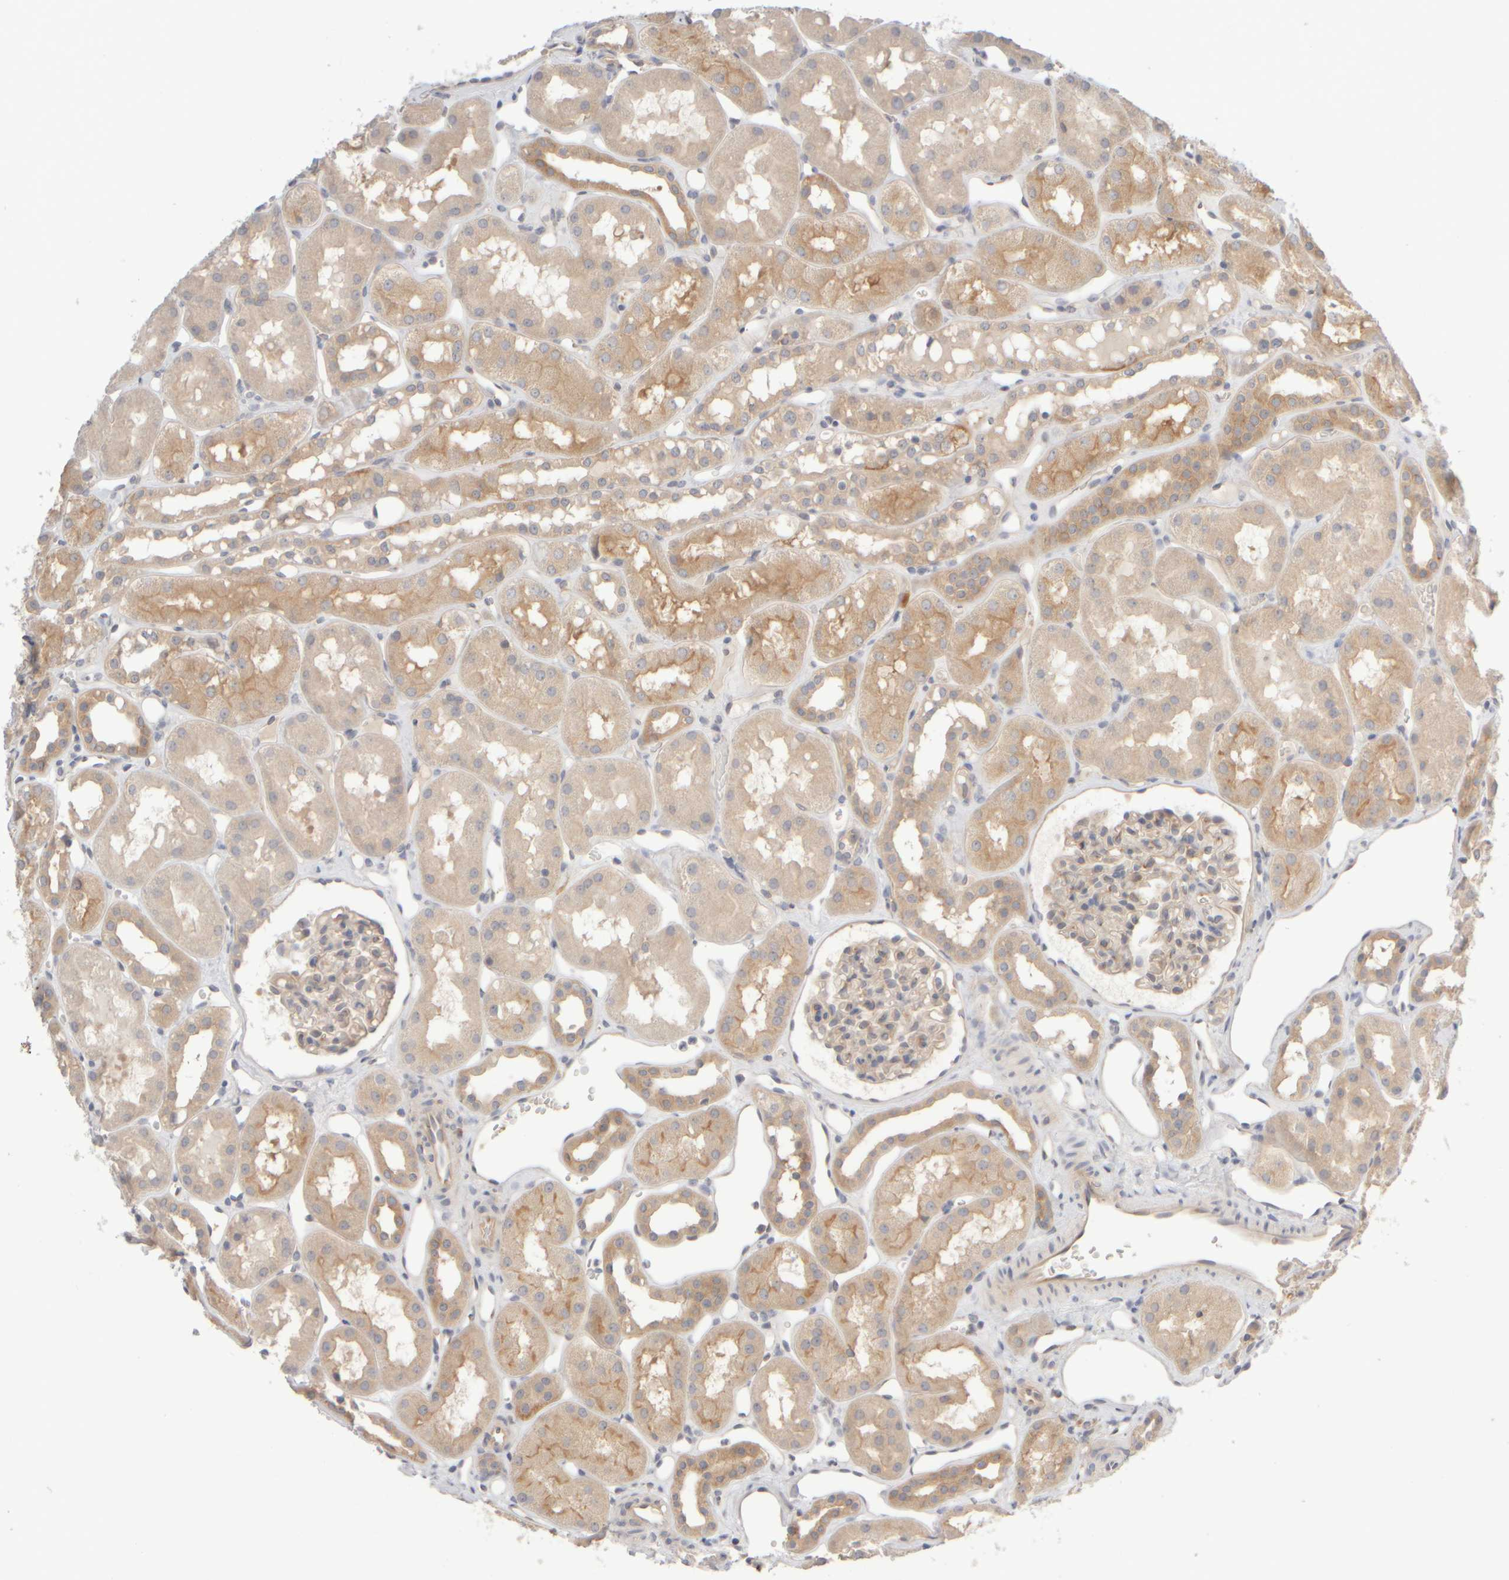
{"staining": {"intensity": "weak", "quantity": "25%-75%", "location": "cytoplasmic/membranous"}, "tissue": "kidney", "cell_type": "Cells in glomeruli", "image_type": "normal", "snomed": [{"axis": "morphology", "description": "Normal tissue, NOS"}, {"axis": "topography", "description": "Kidney"}], "caption": "Brown immunohistochemical staining in normal kidney exhibits weak cytoplasmic/membranous staining in approximately 25%-75% of cells in glomeruli.", "gene": "GOPC", "patient": {"sex": "male", "age": 16}}